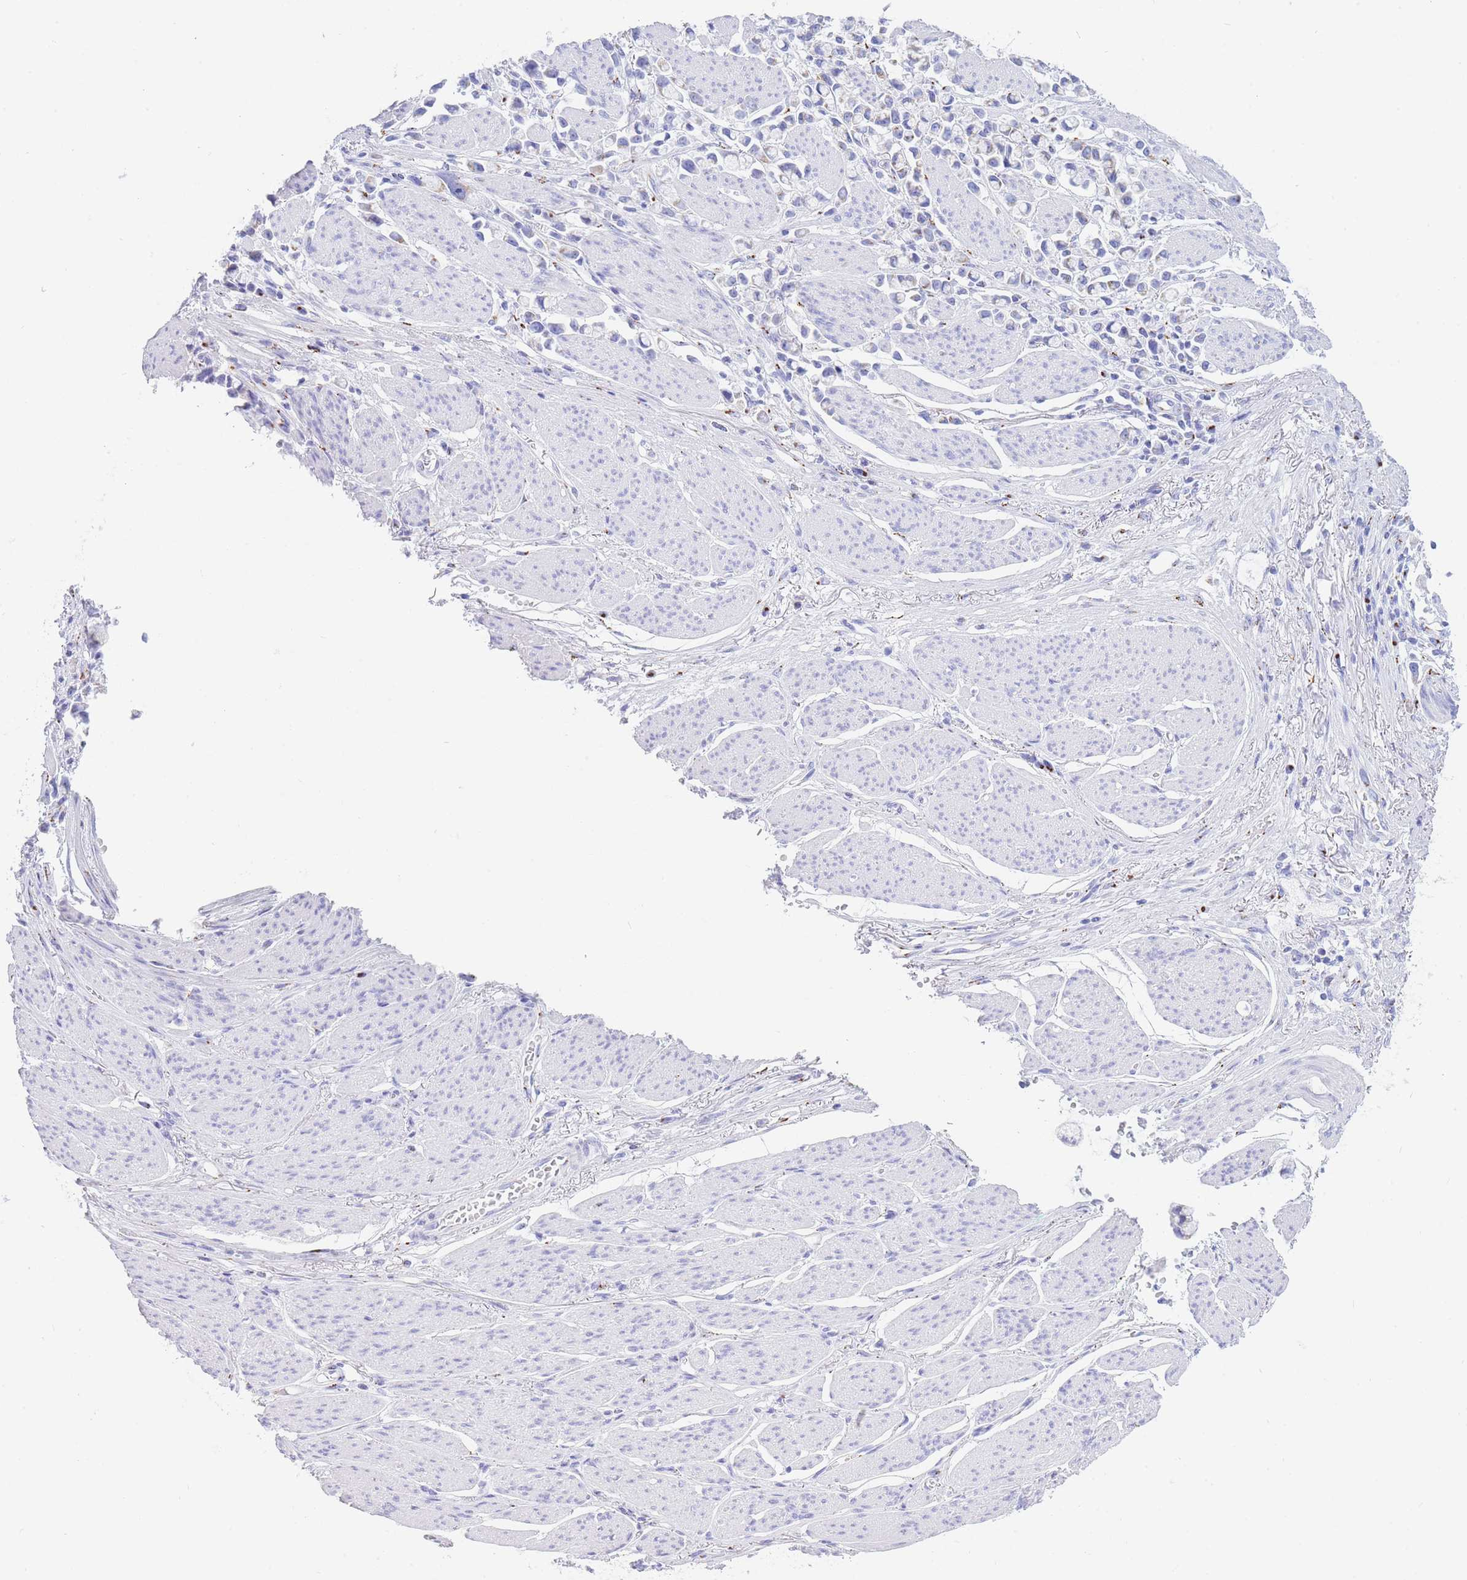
{"staining": {"intensity": "weak", "quantity": "<25%", "location": "cytoplasmic/membranous"}, "tissue": "stomach cancer", "cell_type": "Tumor cells", "image_type": "cancer", "snomed": [{"axis": "morphology", "description": "Adenocarcinoma, NOS"}, {"axis": "topography", "description": "Stomach"}], "caption": "Protein analysis of stomach cancer (adenocarcinoma) shows no significant staining in tumor cells.", "gene": "FAM3C", "patient": {"sex": "female", "age": 81}}